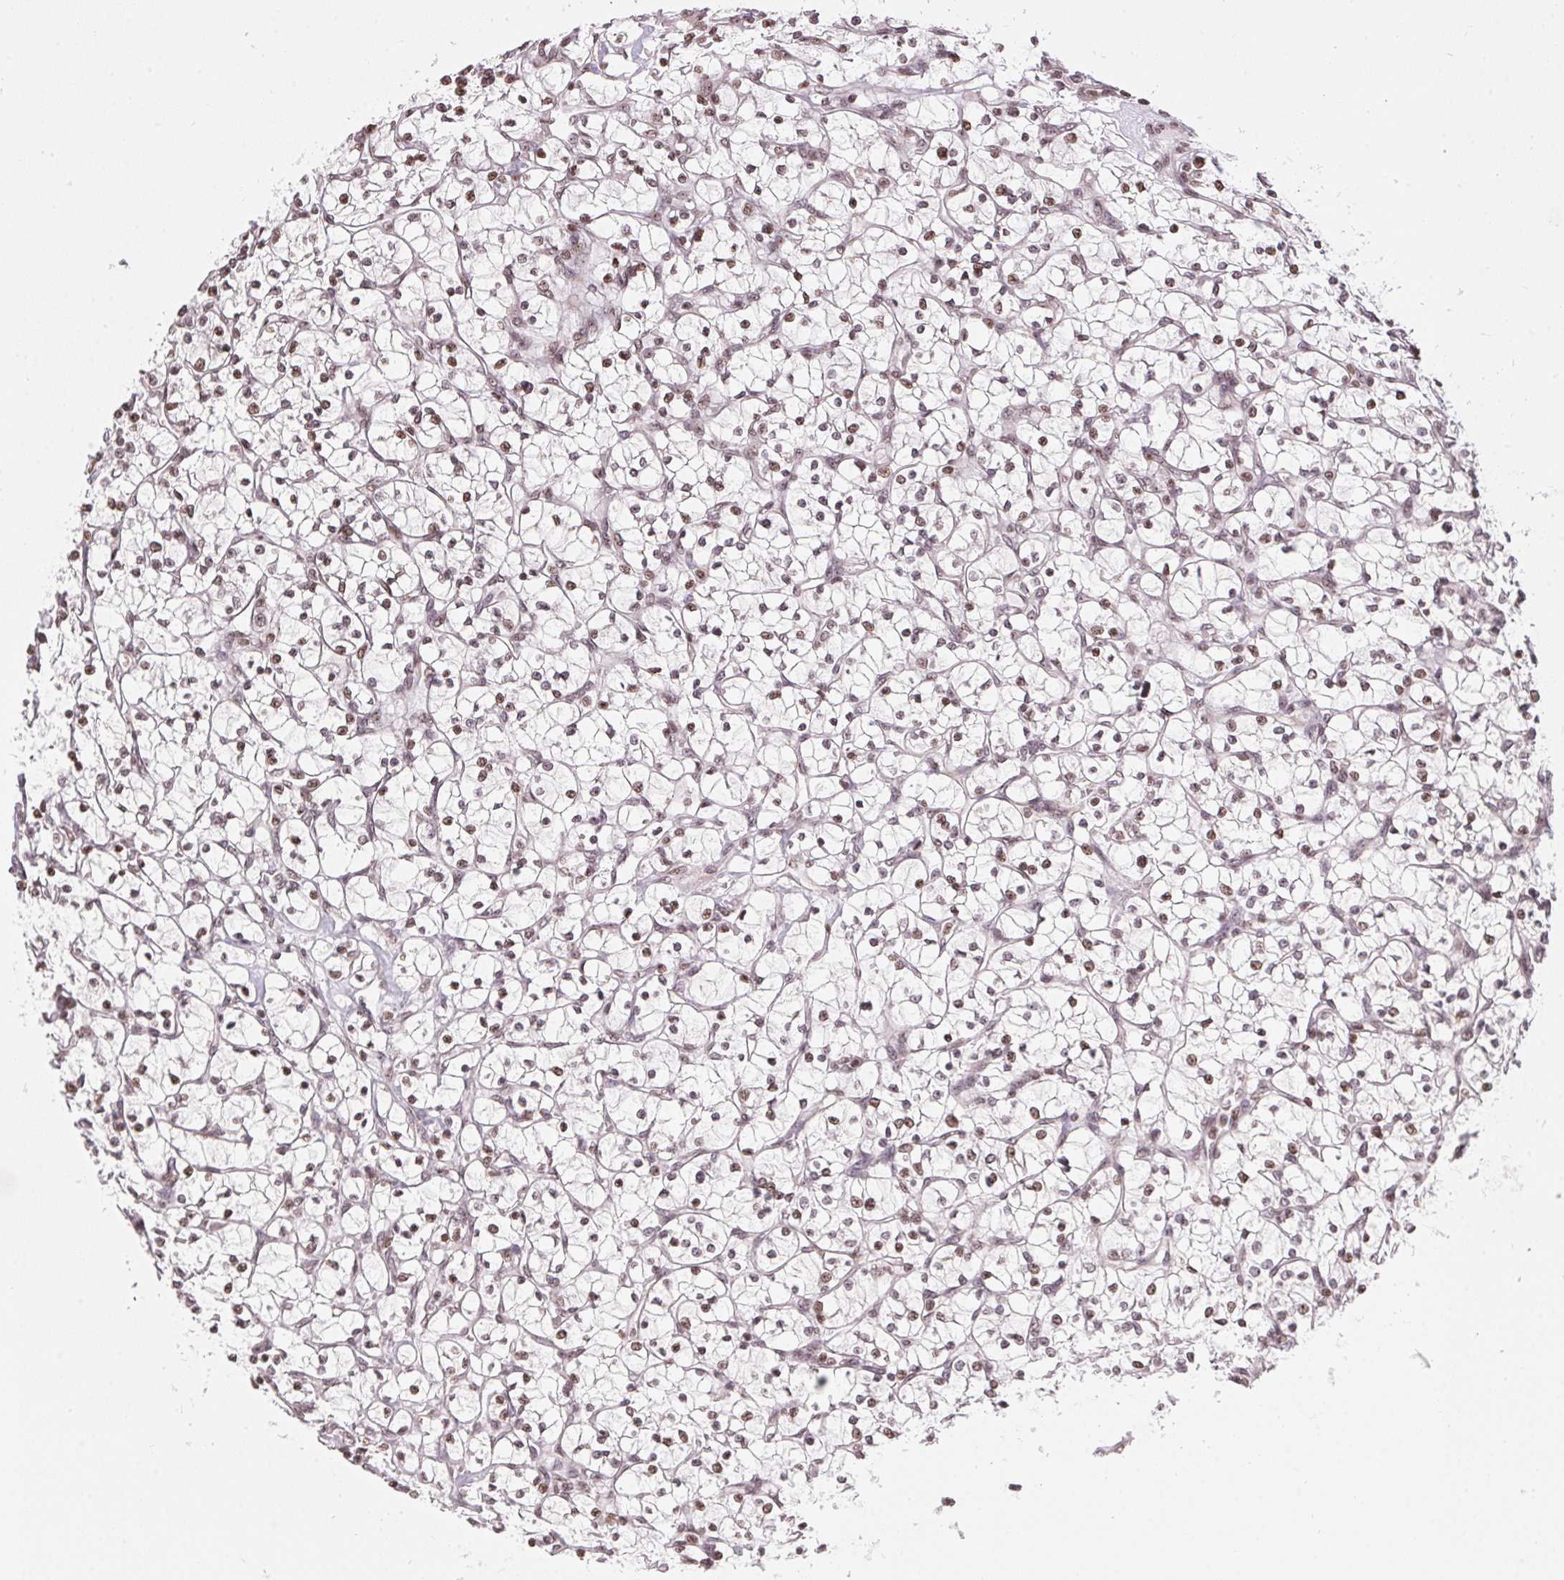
{"staining": {"intensity": "weak", "quantity": "25%-75%", "location": "nuclear"}, "tissue": "renal cancer", "cell_type": "Tumor cells", "image_type": "cancer", "snomed": [{"axis": "morphology", "description": "Adenocarcinoma, NOS"}, {"axis": "topography", "description": "Kidney"}], "caption": "A high-resolution photomicrograph shows immunohistochemistry (IHC) staining of renal cancer (adenocarcinoma), which reveals weak nuclear positivity in approximately 25%-75% of tumor cells.", "gene": "RNF181", "patient": {"sex": "female", "age": 64}}